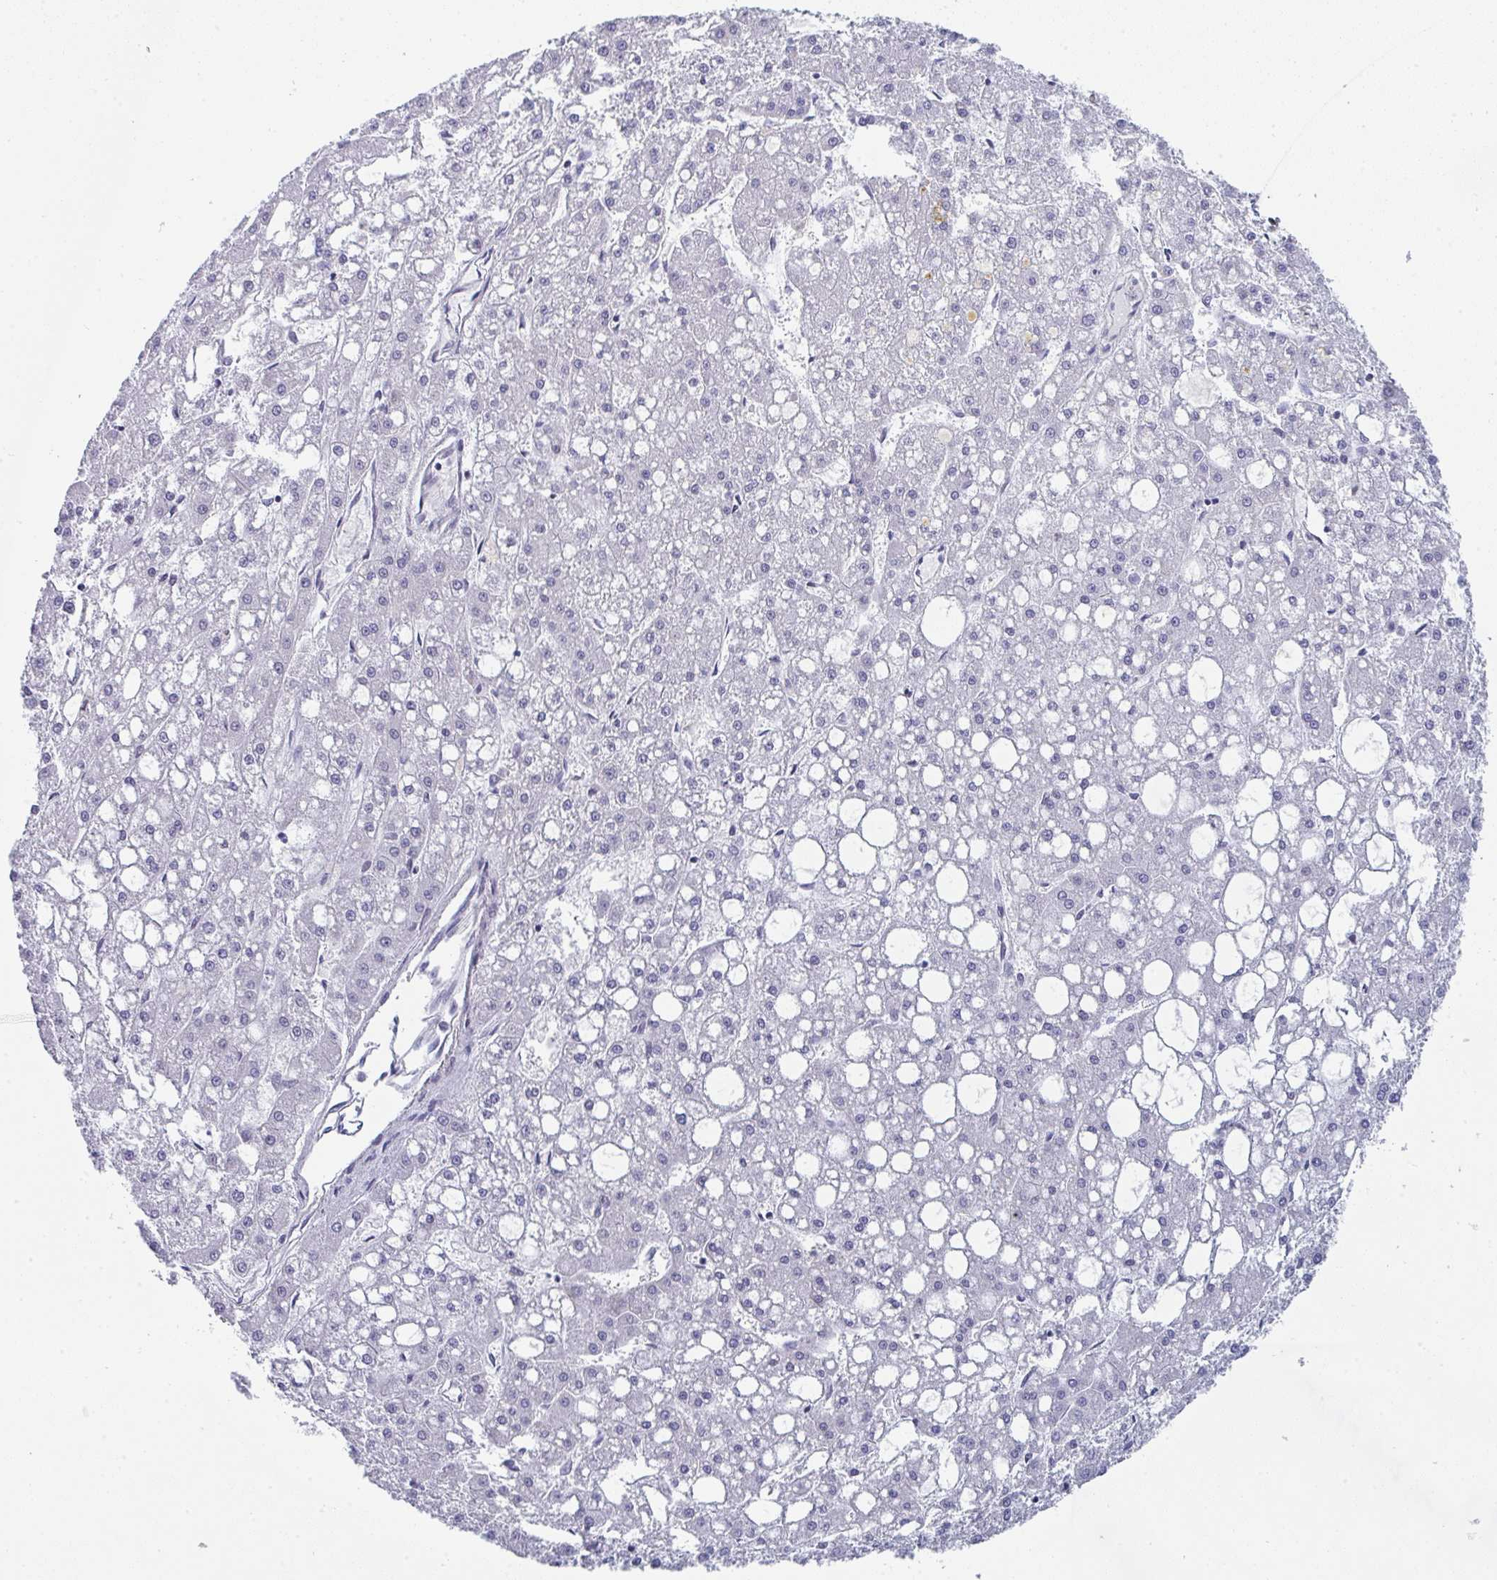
{"staining": {"intensity": "negative", "quantity": "none", "location": "none"}, "tissue": "liver cancer", "cell_type": "Tumor cells", "image_type": "cancer", "snomed": [{"axis": "morphology", "description": "Carcinoma, Hepatocellular, NOS"}, {"axis": "topography", "description": "Liver"}], "caption": "Histopathology image shows no protein staining in tumor cells of liver cancer (hepatocellular carcinoma) tissue. (DAB immunohistochemistry visualized using brightfield microscopy, high magnification).", "gene": "JDP2", "patient": {"sex": "male", "age": 67}}